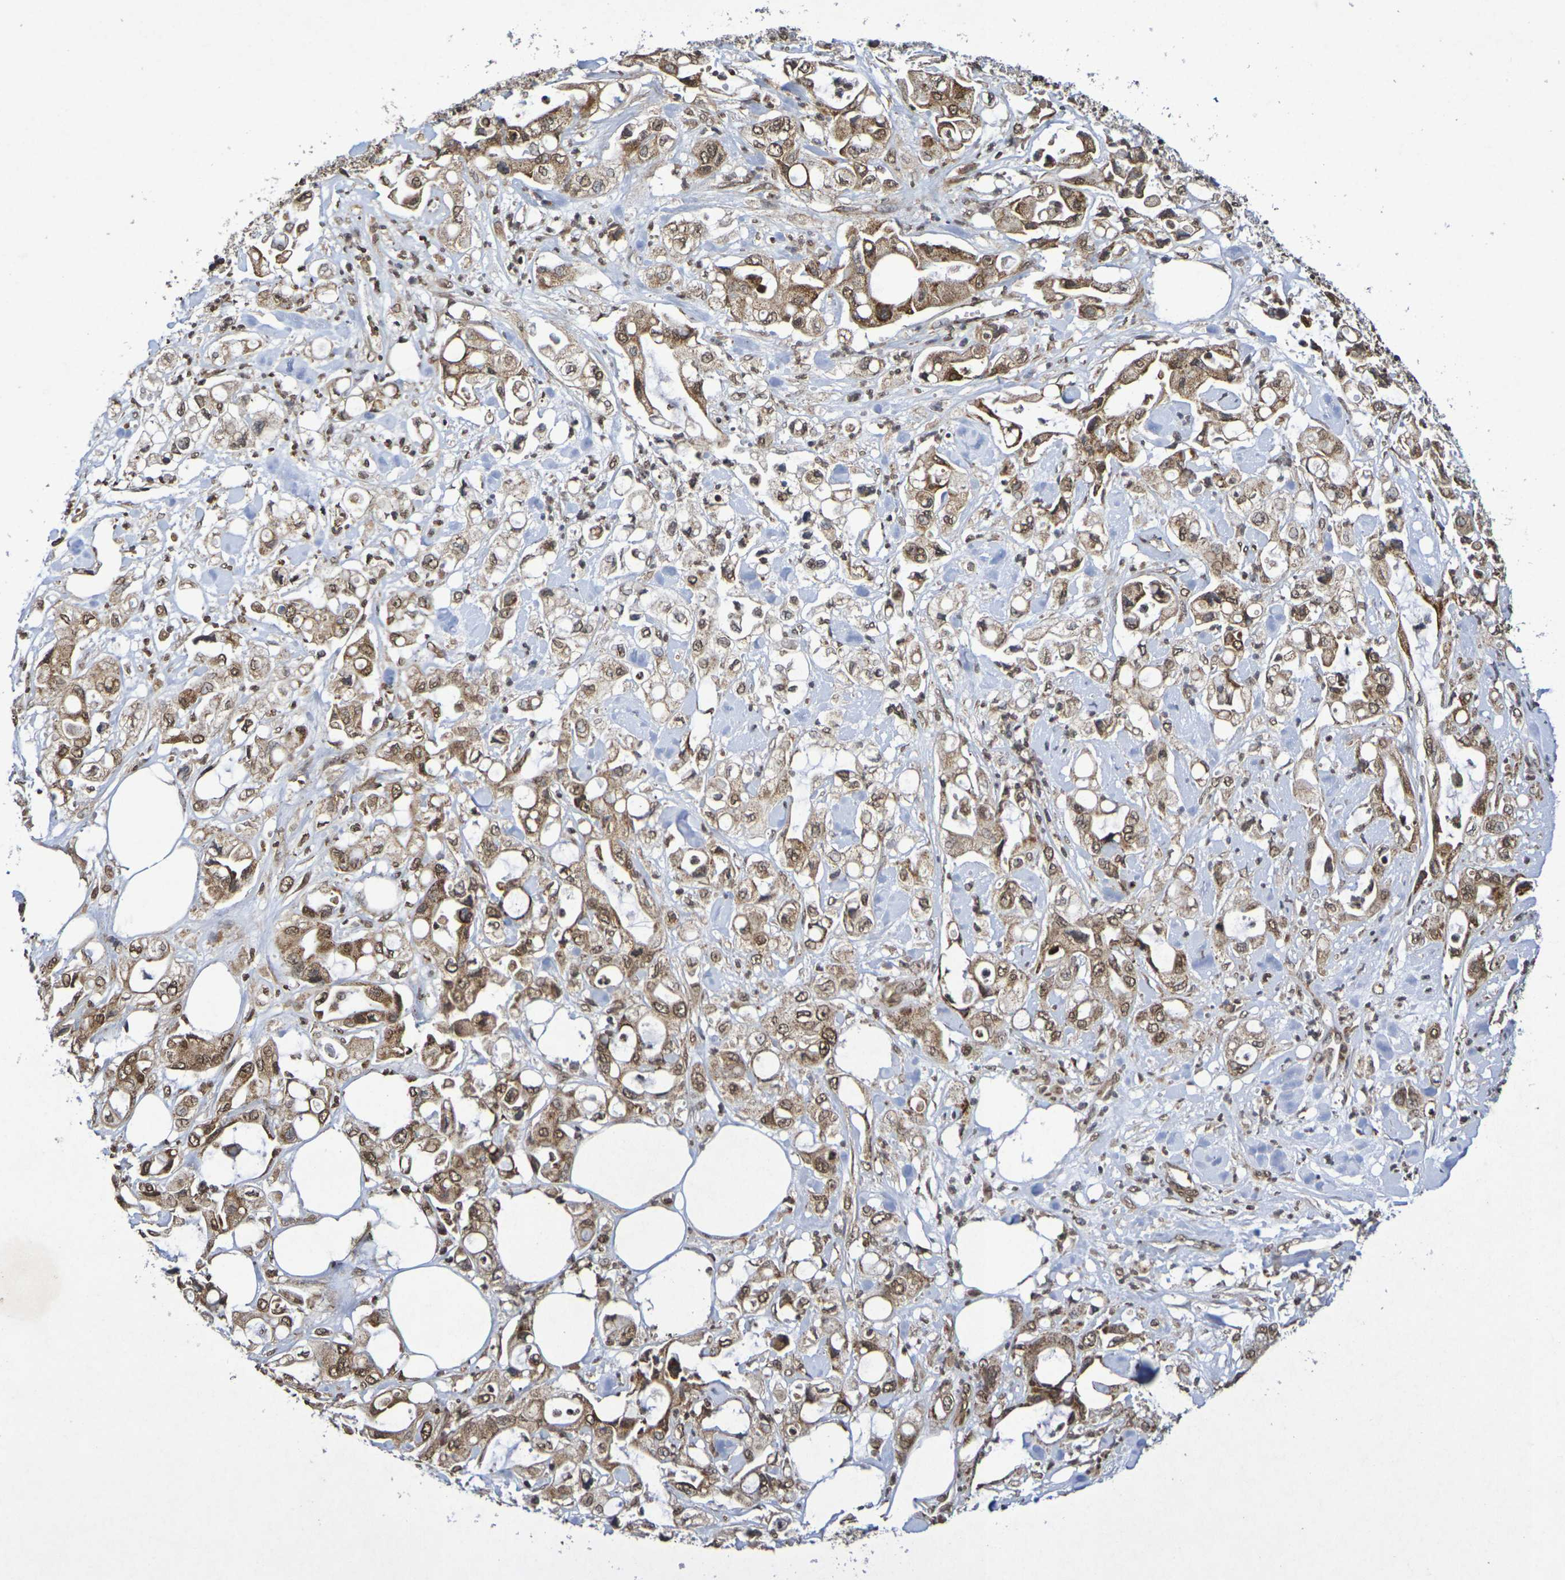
{"staining": {"intensity": "moderate", "quantity": ">75%", "location": "cytoplasmic/membranous,nuclear"}, "tissue": "pancreatic cancer", "cell_type": "Tumor cells", "image_type": "cancer", "snomed": [{"axis": "morphology", "description": "Adenocarcinoma, NOS"}, {"axis": "topography", "description": "Pancreas"}], "caption": "IHC of human pancreatic adenocarcinoma shows medium levels of moderate cytoplasmic/membranous and nuclear staining in about >75% of tumor cells.", "gene": "GUCY1A2", "patient": {"sex": "male", "age": 70}}